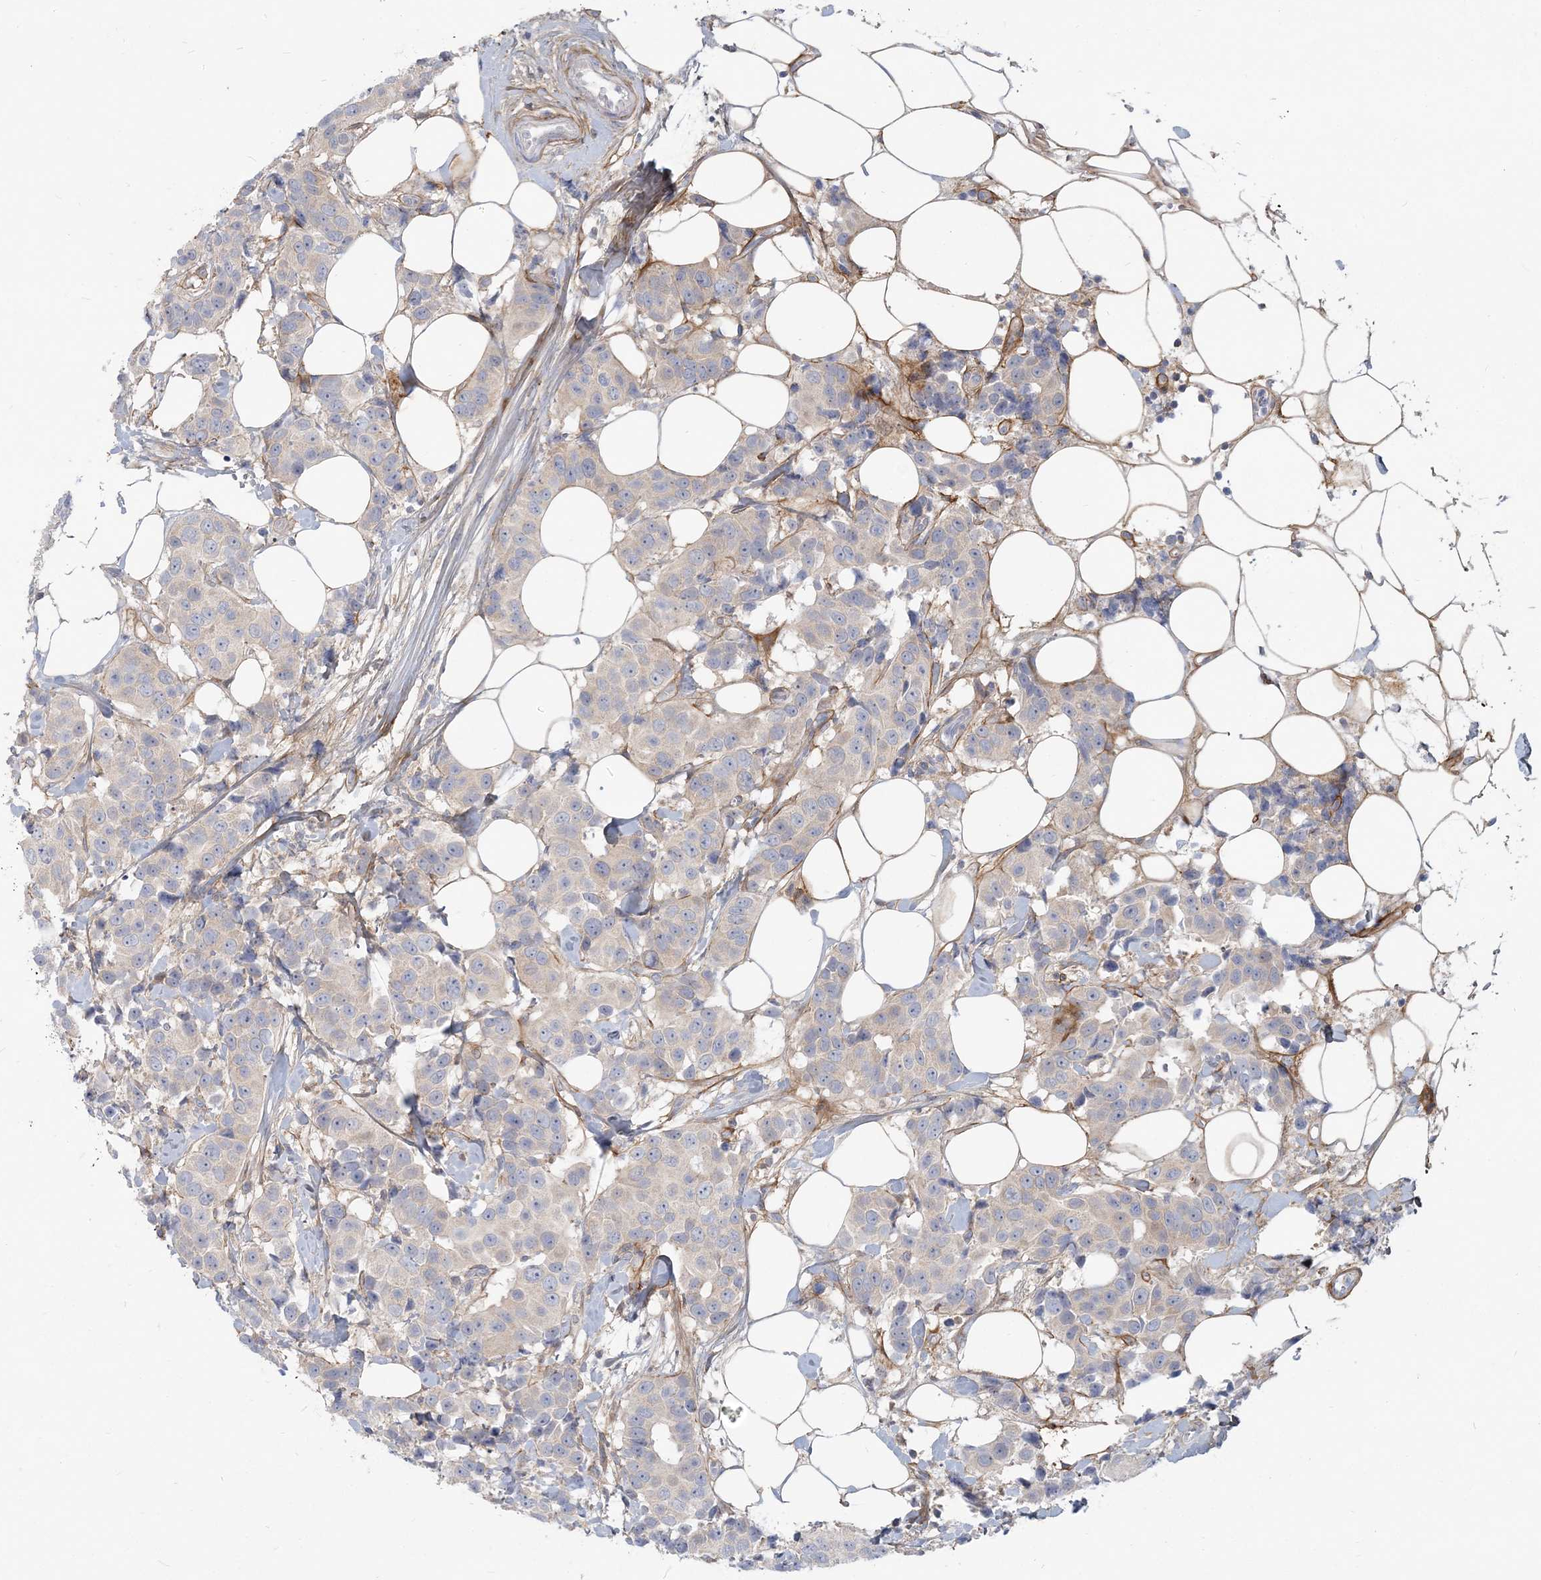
{"staining": {"intensity": "negative", "quantity": "none", "location": "none"}, "tissue": "breast cancer", "cell_type": "Tumor cells", "image_type": "cancer", "snomed": [{"axis": "morphology", "description": "Normal tissue, NOS"}, {"axis": "morphology", "description": "Duct carcinoma"}, {"axis": "topography", "description": "Breast"}], "caption": "DAB (3,3'-diaminobenzidine) immunohistochemical staining of human breast cancer (intraductal carcinoma) reveals no significant staining in tumor cells.", "gene": "GMPPA", "patient": {"sex": "female", "age": 39}}